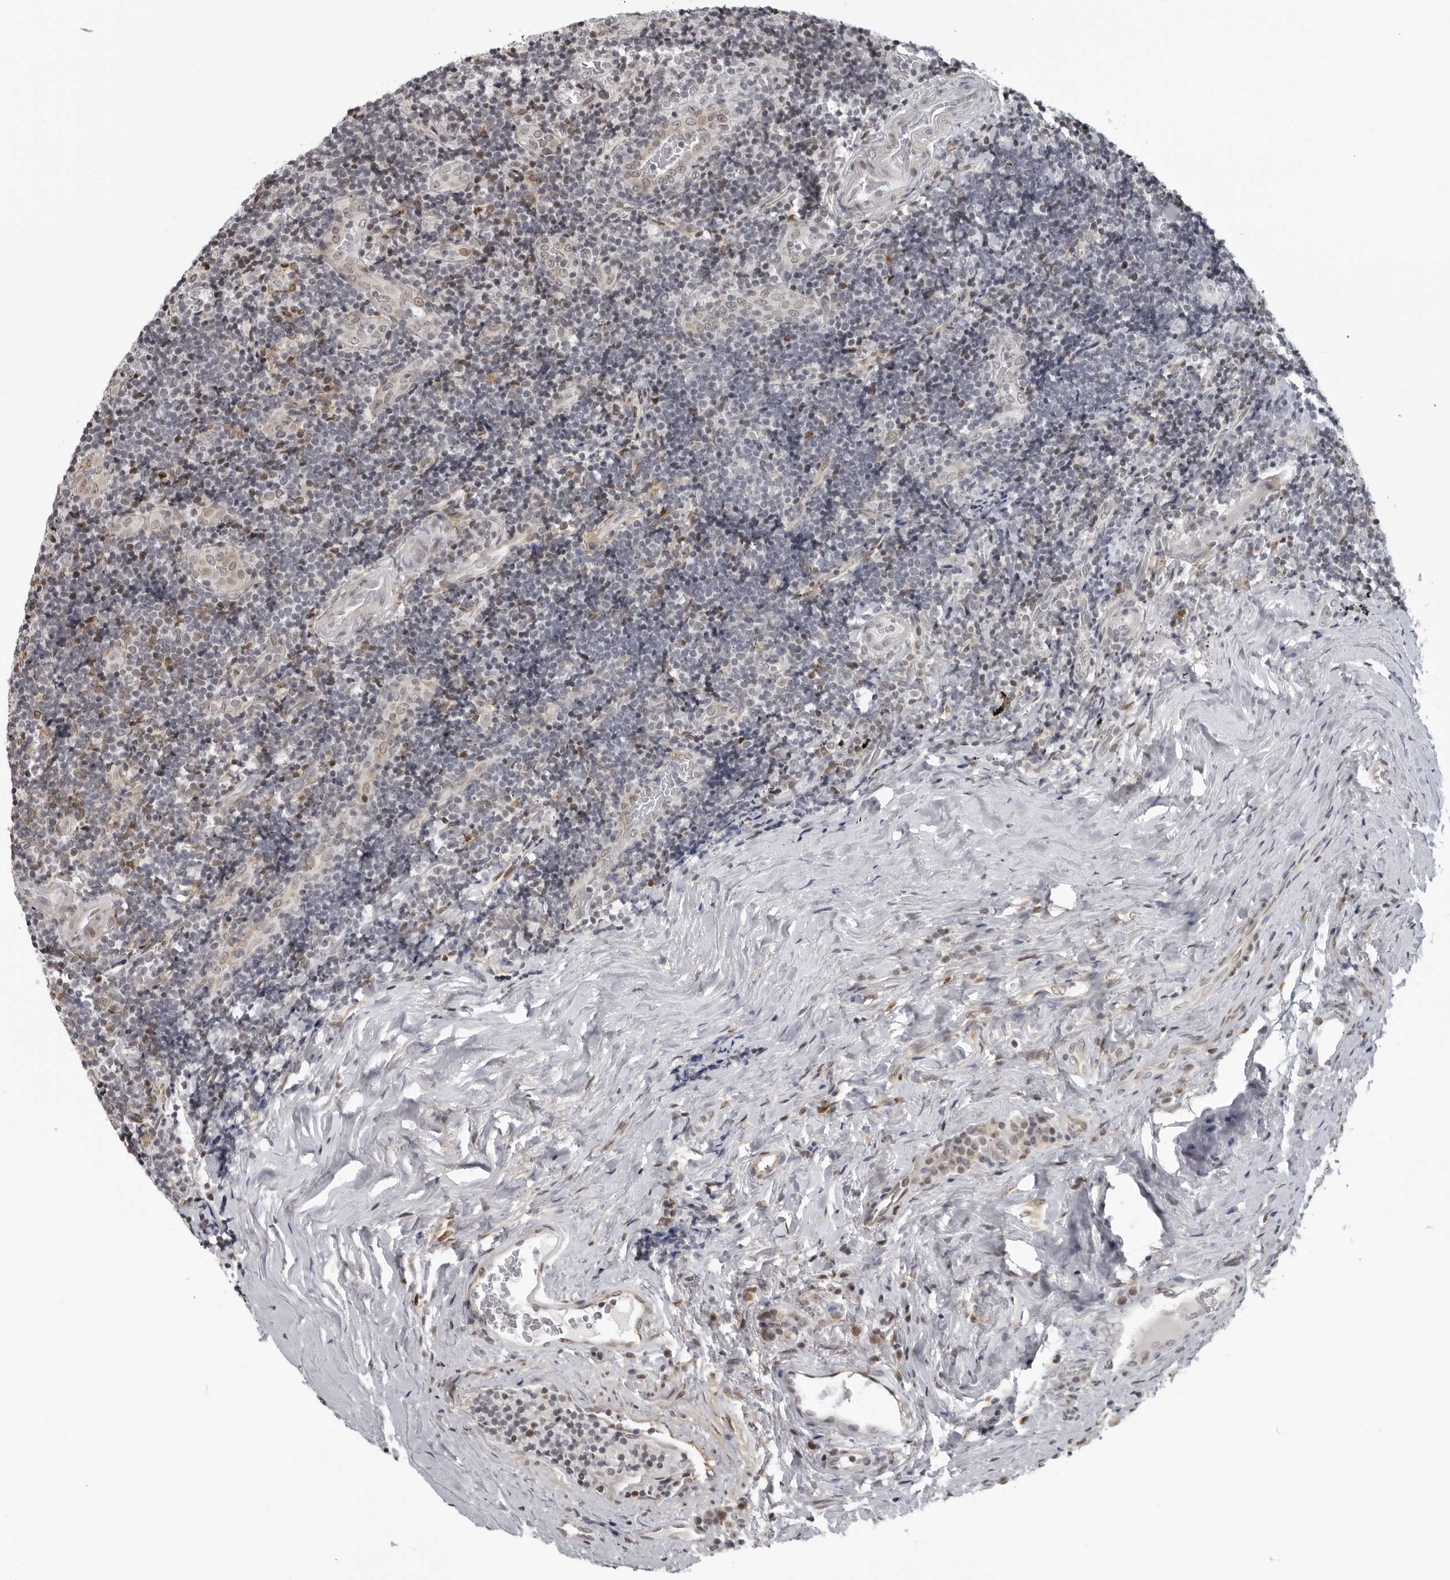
{"staining": {"intensity": "negative", "quantity": "none", "location": "none"}, "tissue": "lymphoma", "cell_type": "Tumor cells", "image_type": "cancer", "snomed": [{"axis": "morphology", "description": "Malignant lymphoma, non-Hodgkin's type, High grade"}, {"axis": "topography", "description": "Tonsil"}], "caption": "Immunohistochemistry (IHC) histopathology image of malignant lymphoma, non-Hodgkin's type (high-grade) stained for a protein (brown), which displays no positivity in tumor cells.", "gene": "MAF", "patient": {"sex": "female", "age": 36}}